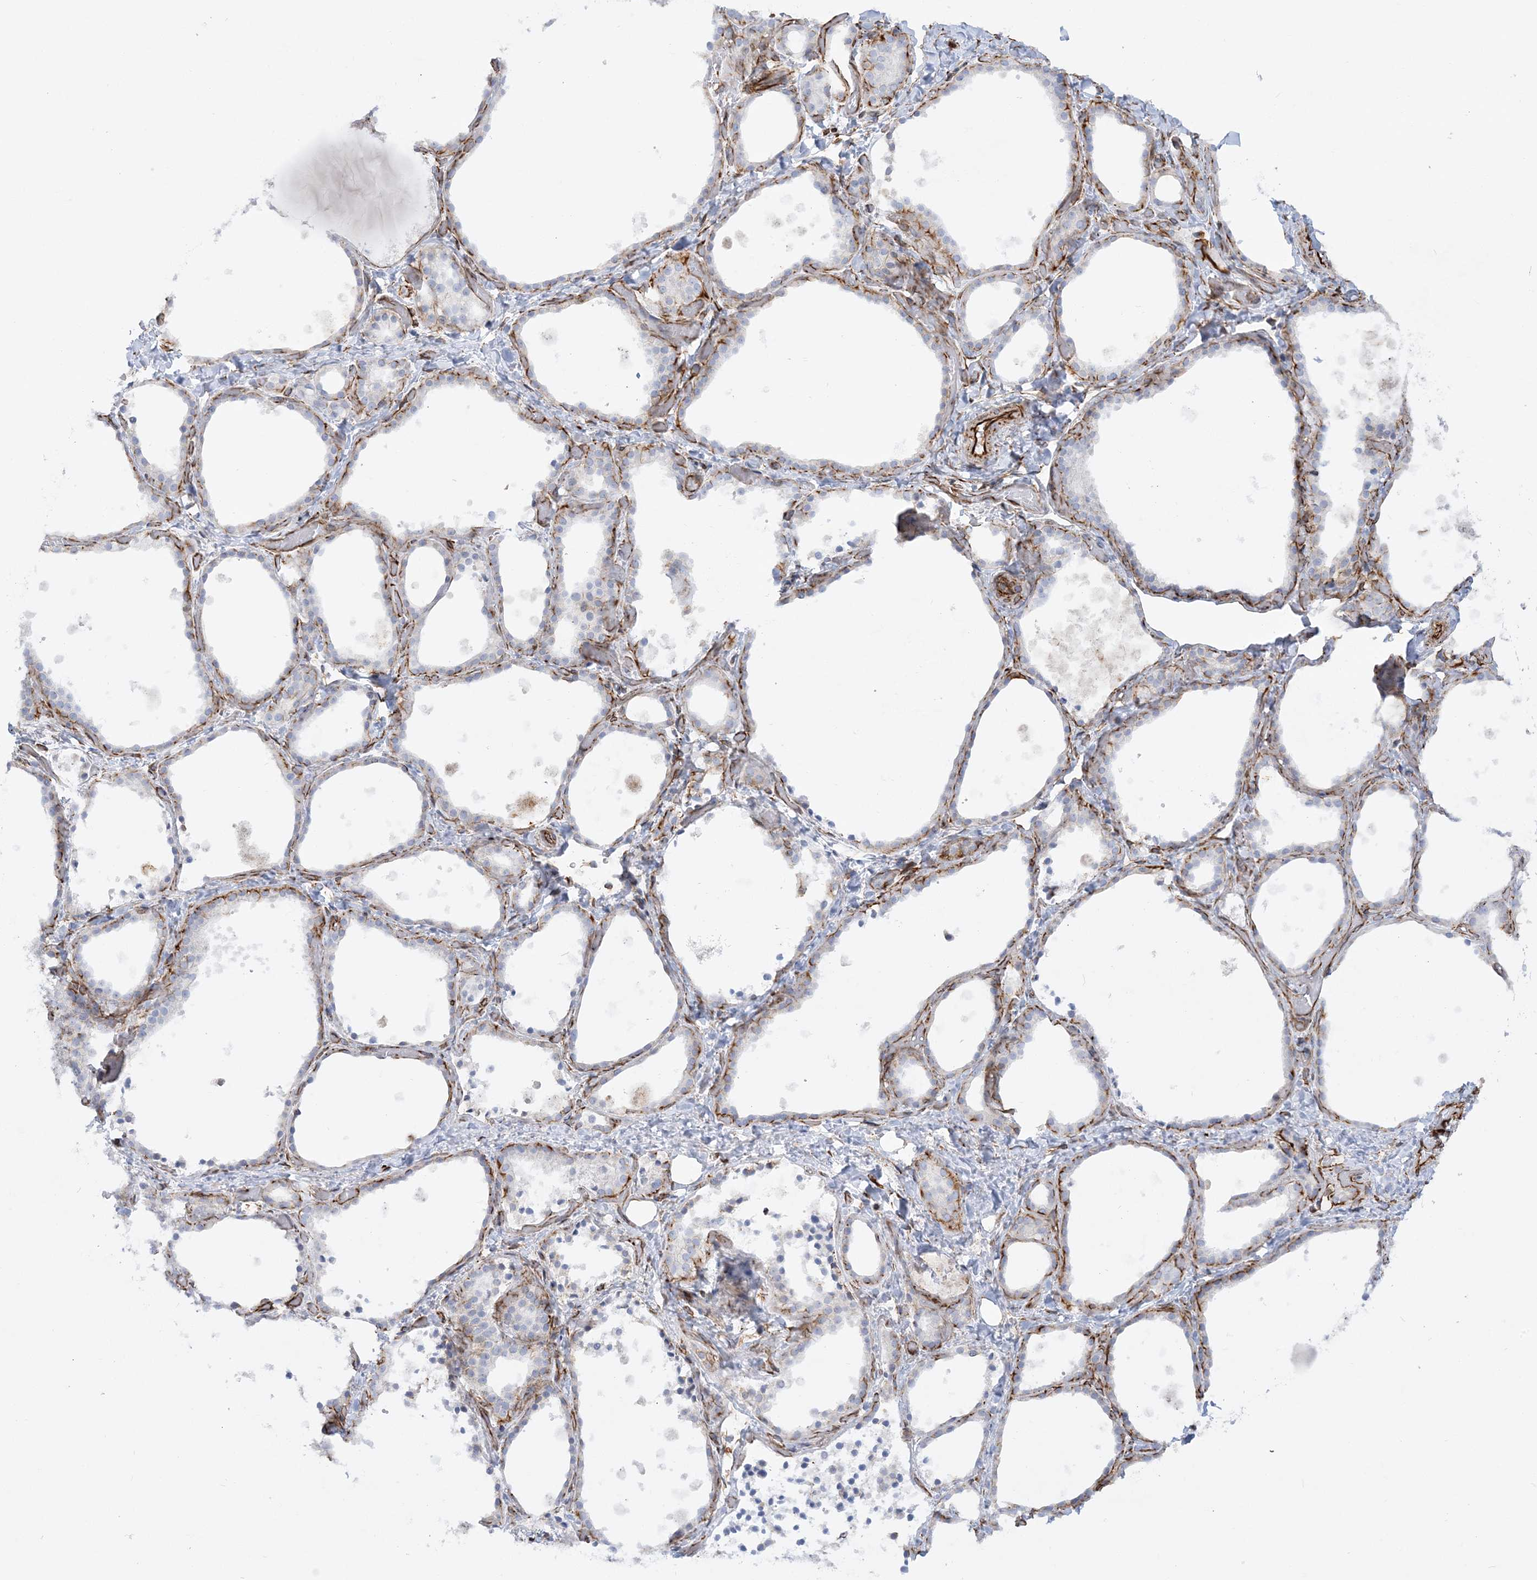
{"staining": {"intensity": "negative", "quantity": "none", "location": "none"}, "tissue": "thyroid gland", "cell_type": "Glandular cells", "image_type": "normal", "snomed": [{"axis": "morphology", "description": "Normal tissue, NOS"}, {"axis": "topography", "description": "Thyroid gland"}], "caption": "Immunohistochemical staining of normal human thyroid gland displays no significant expression in glandular cells. (Brightfield microscopy of DAB (3,3'-diaminobenzidine) IHC at high magnification).", "gene": "SCLT1", "patient": {"sex": "female", "age": 44}}